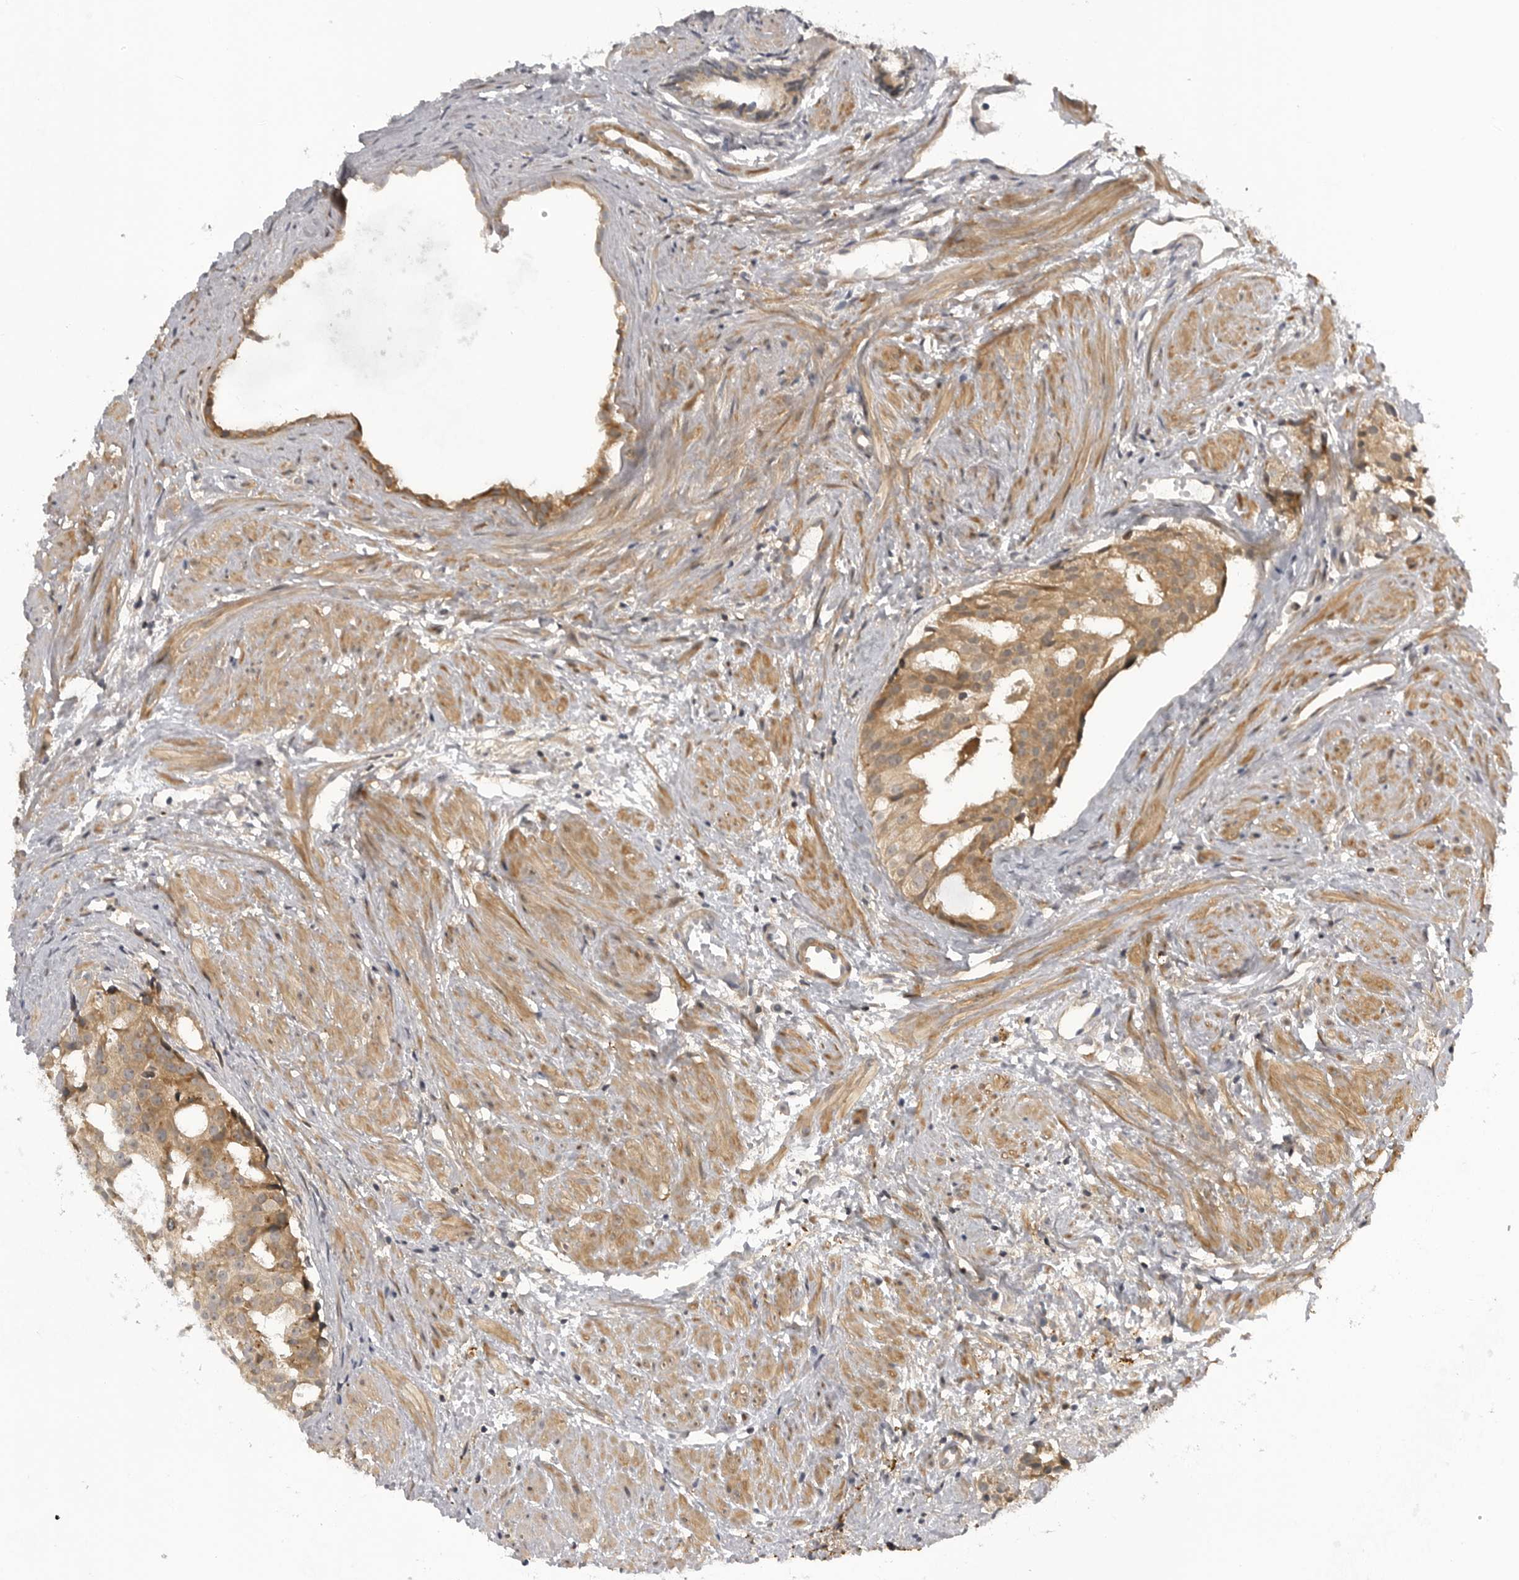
{"staining": {"intensity": "moderate", "quantity": ">75%", "location": "cytoplasmic/membranous"}, "tissue": "prostate cancer", "cell_type": "Tumor cells", "image_type": "cancer", "snomed": [{"axis": "morphology", "description": "Adenocarcinoma, Low grade"}, {"axis": "topography", "description": "Prostate"}], "caption": "Immunohistochemical staining of human prostate cancer (low-grade adenocarcinoma) reveals moderate cytoplasmic/membranous protein positivity in approximately >75% of tumor cells.", "gene": "LRRC45", "patient": {"sex": "male", "age": 88}}